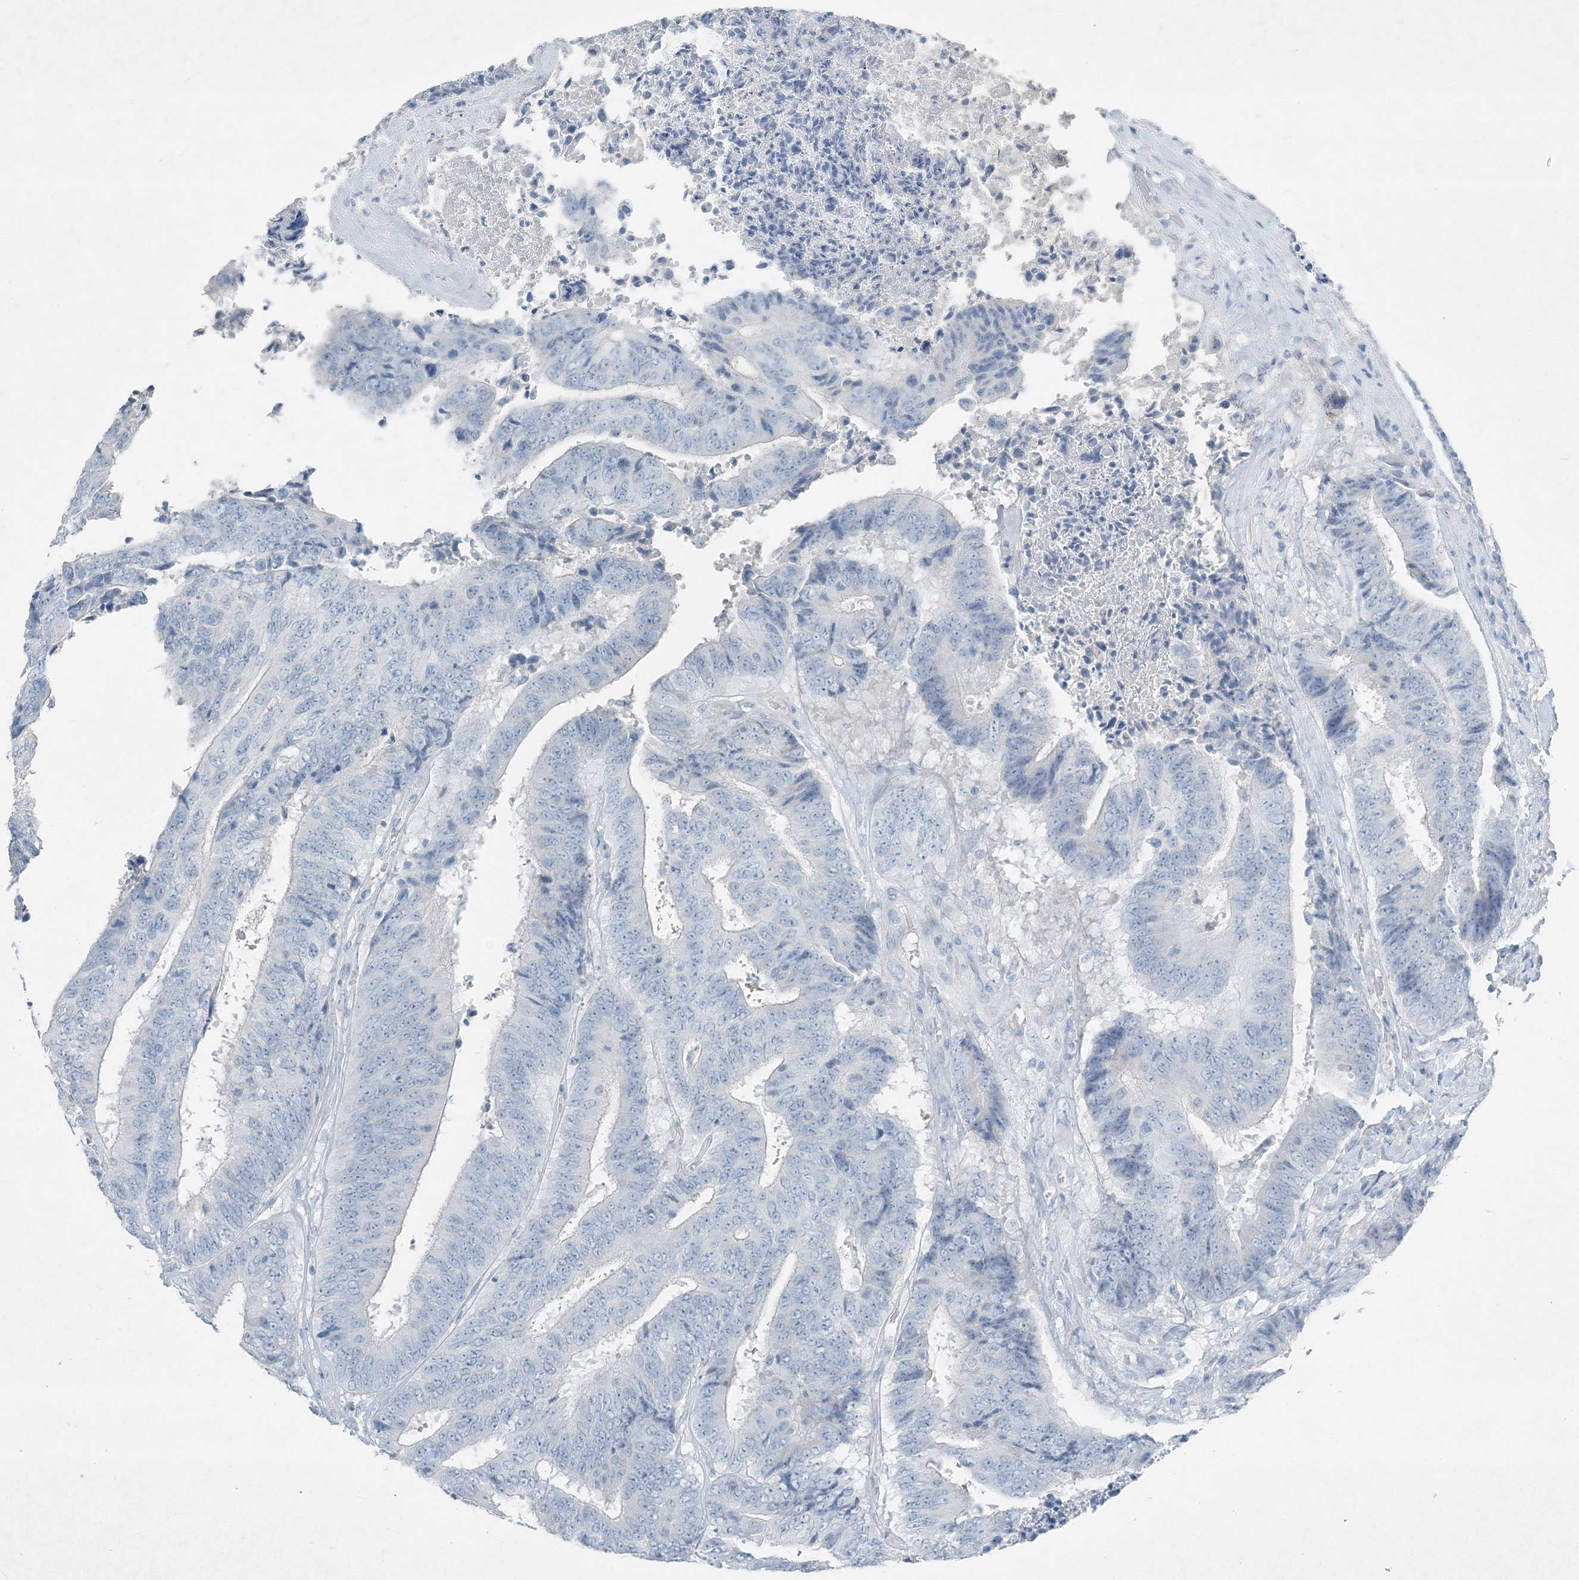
{"staining": {"intensity": "negative", "quantity": "none", "location": "none"}, "tissue": "colorectal cancer", "cell_type": "Tumor cells", "image_type": "cancer", "snomed": [{"axis": "morphology", "description": "Adenocarcinoma, NOS"}, {"axis": "topography", "description": "Rectum"}], "caption": "Tumor cells are negative for protein expression in human adenocarcinoma (colorectal).", "gene": "PGM5", "patient": {"sex": "male", "age": 72}}